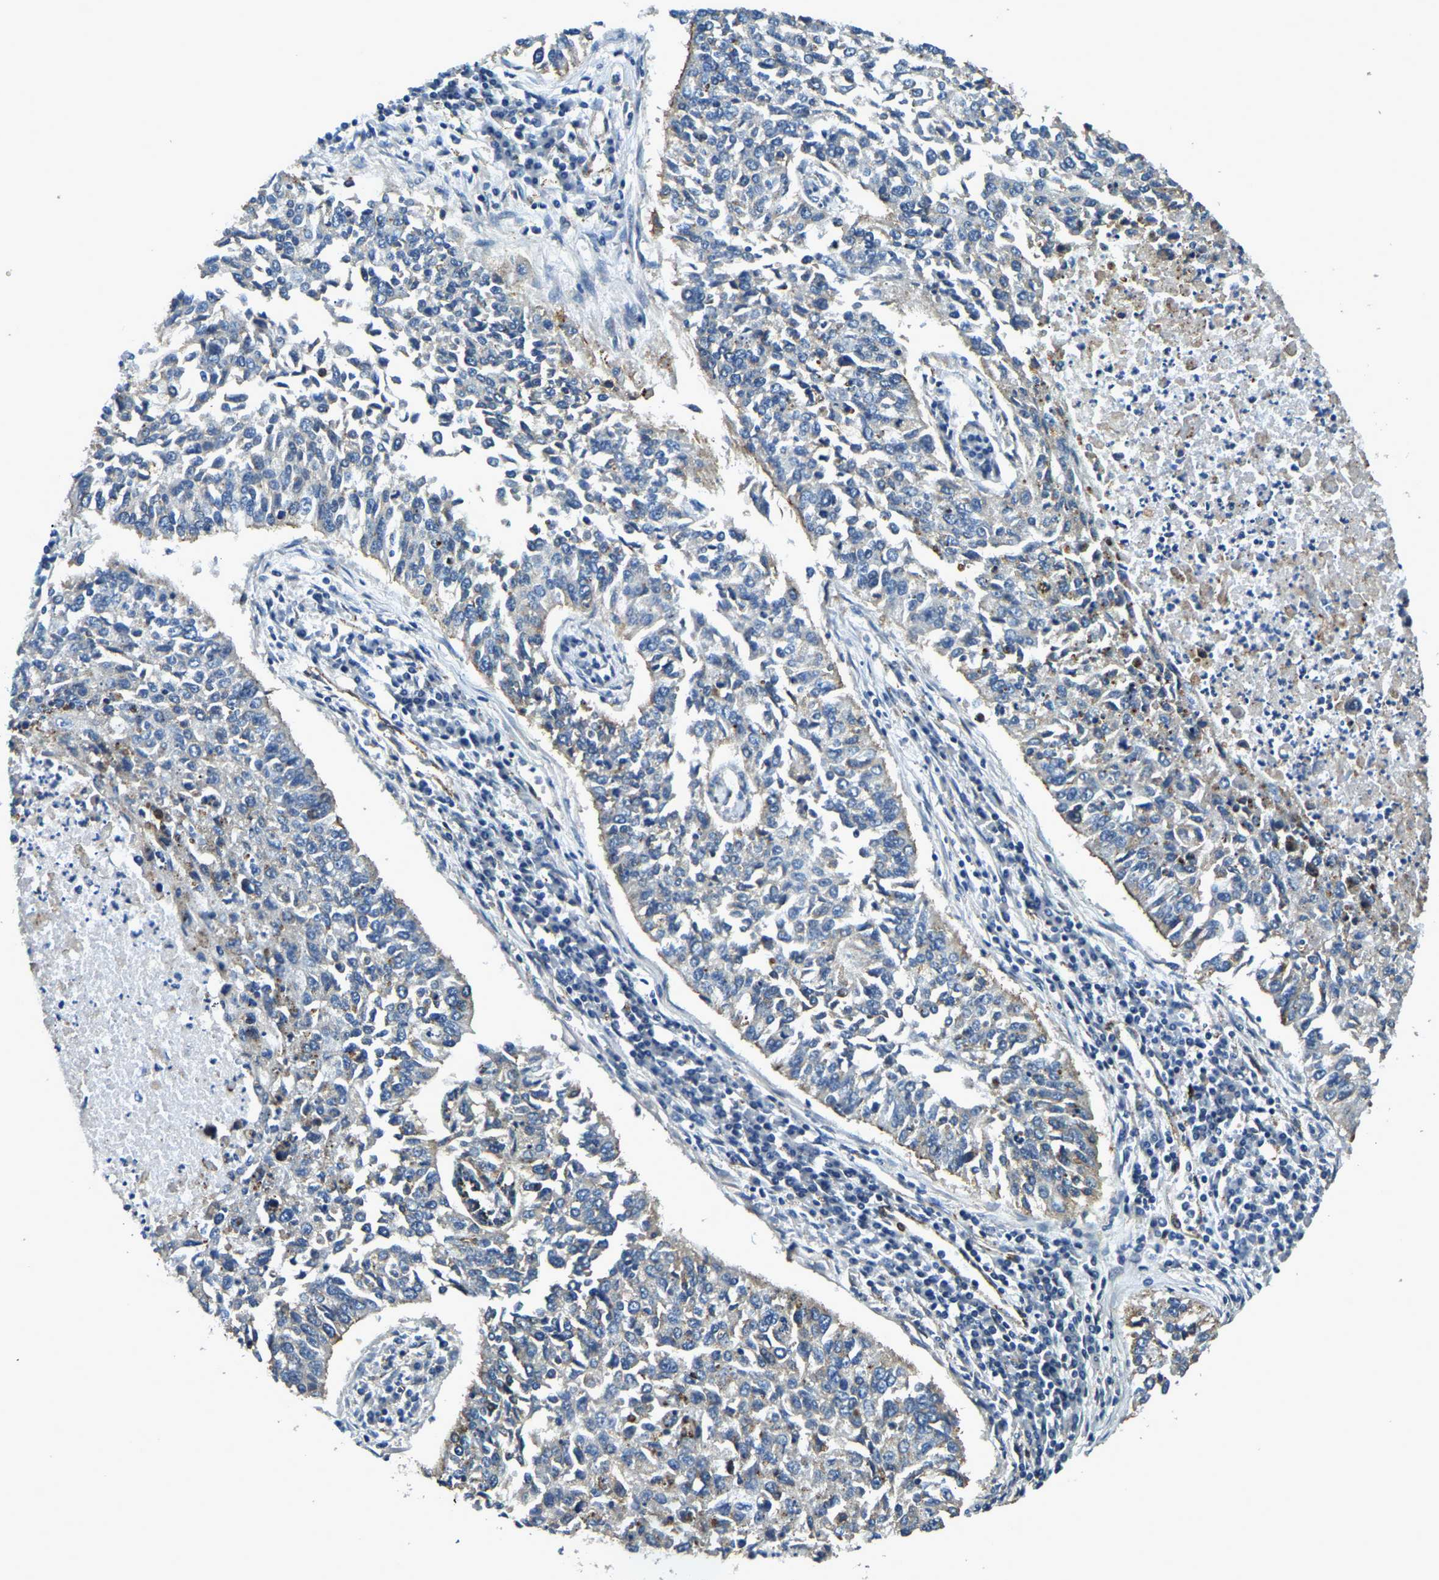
{"staining": {"intensity": "moderate", "quantity": "<25%", "location": "cytoplasmic/membranous"}, "tissue": "lung cancer", "cell_type": "Tumor cells", "image_type": "cancer", "snomed": [{"axis": "morphology", "description": "Normal tissue, NOS"}, {"axis": "morphology", "description": "Squamous cell carcinoma, NOS"}, {"axis": "topography", "description": "Cartilage tissue"}, {"axis": "topography", "description": "Bronchus"}, {"axis": "topography", "description": "Lung"}], "caption": "High-power microscopy captured an immunohistochemistry image of squamous cell carcinoma (lung), revealing moderate cytoplasmic/membranous staining in about <25% of tumor cells.", "gene": "RNF39", "patient": {"sex": "female", "age": 49}}